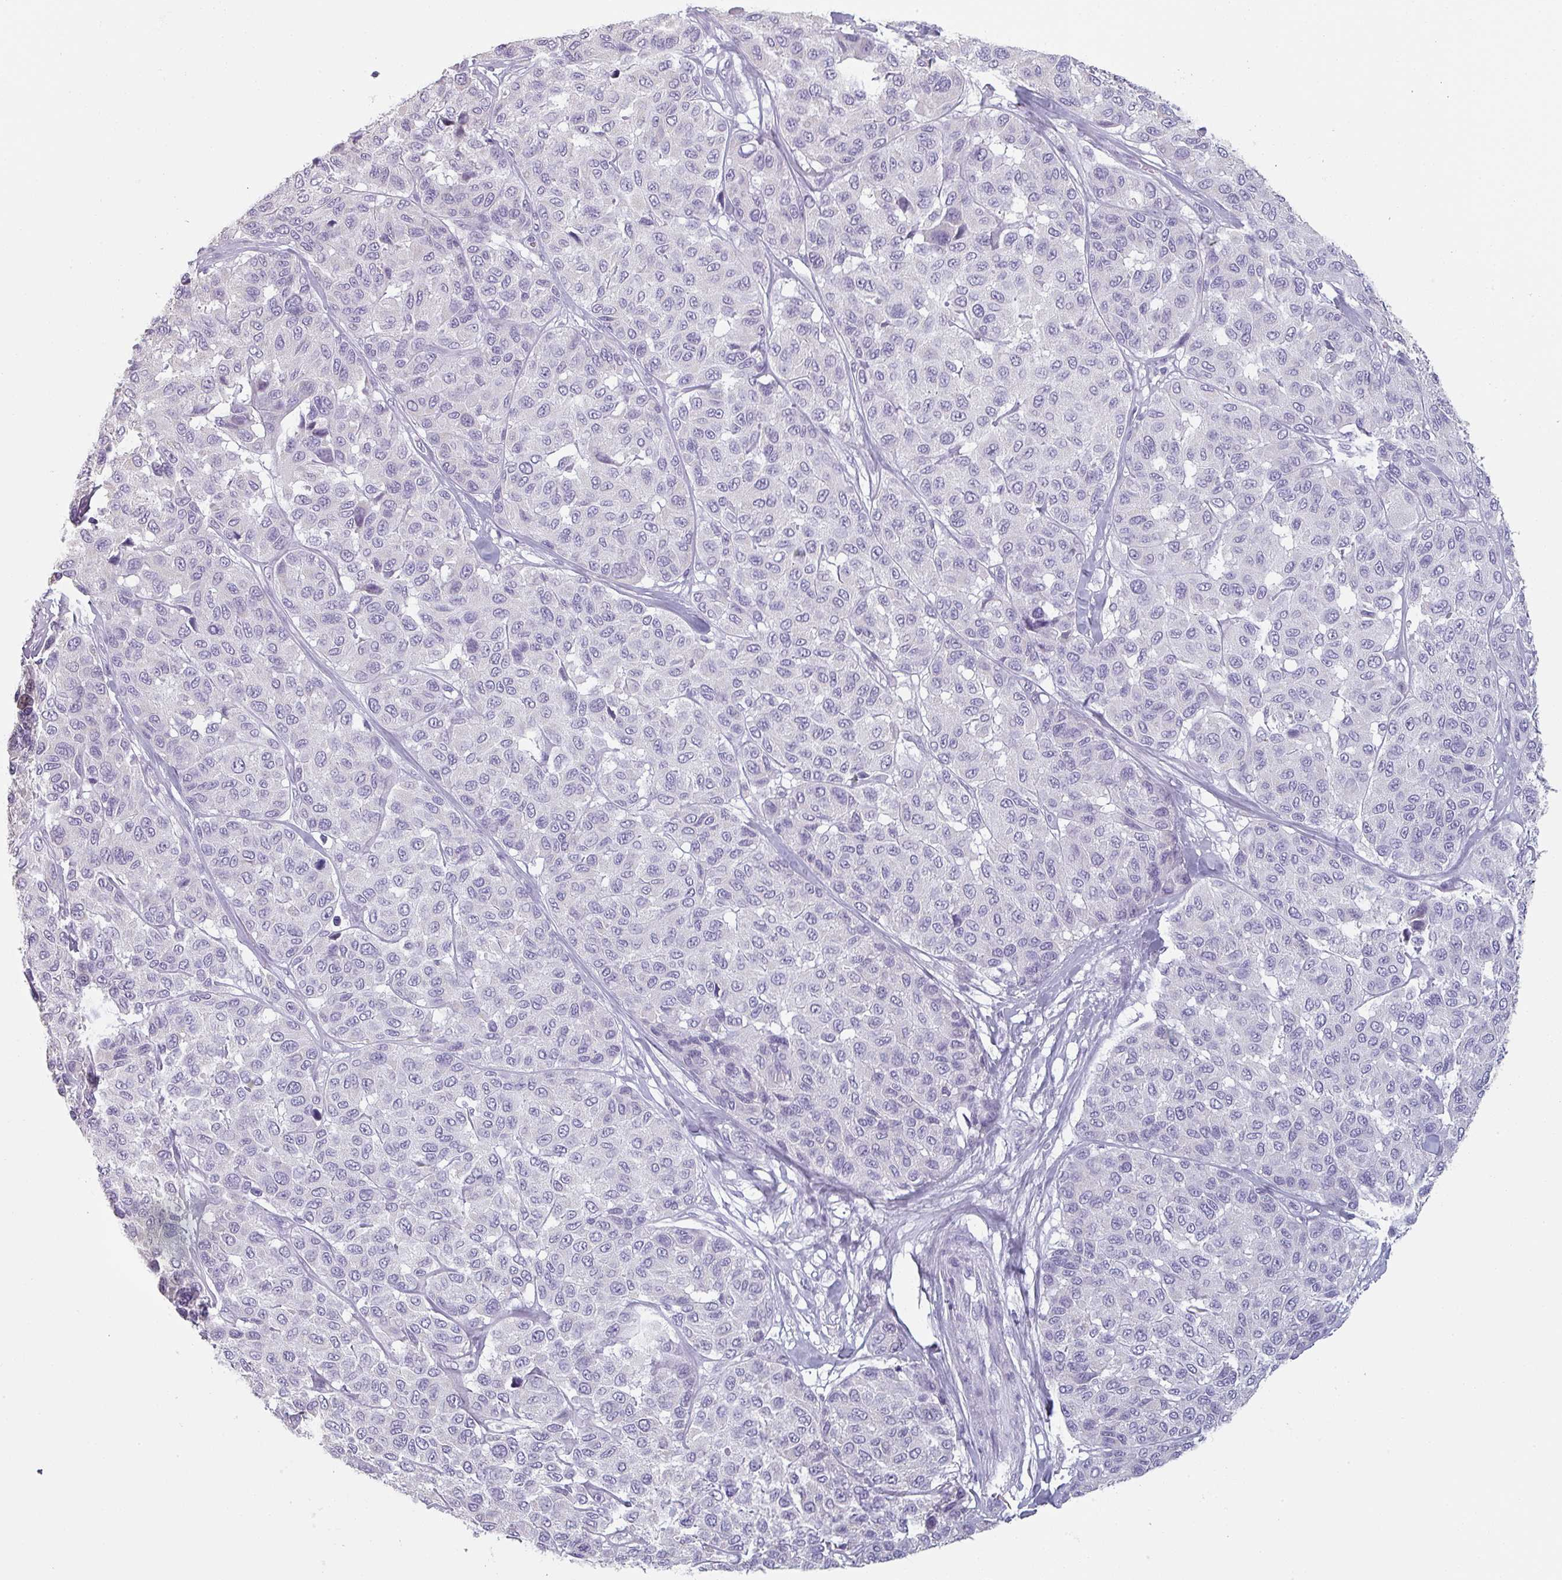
{"staining": {"intensity": "negative", "quantity": "none", "location": "none"}, "tissue": "melanoma", "cell_type": "Tumor cells", "image_type": "cancer", "snomed": [{"axis": "morphology", "description": "Malignant melanoma, NOS"}, {"axis": "topography", "description": "Skin"}], "caption": "Human melanoma stained for a protein using immunohistochemistry (IHC) displays no expression in tumor cells.", "gene": "SFTPA1", "patient": {"sex": "female", "age": 66}}